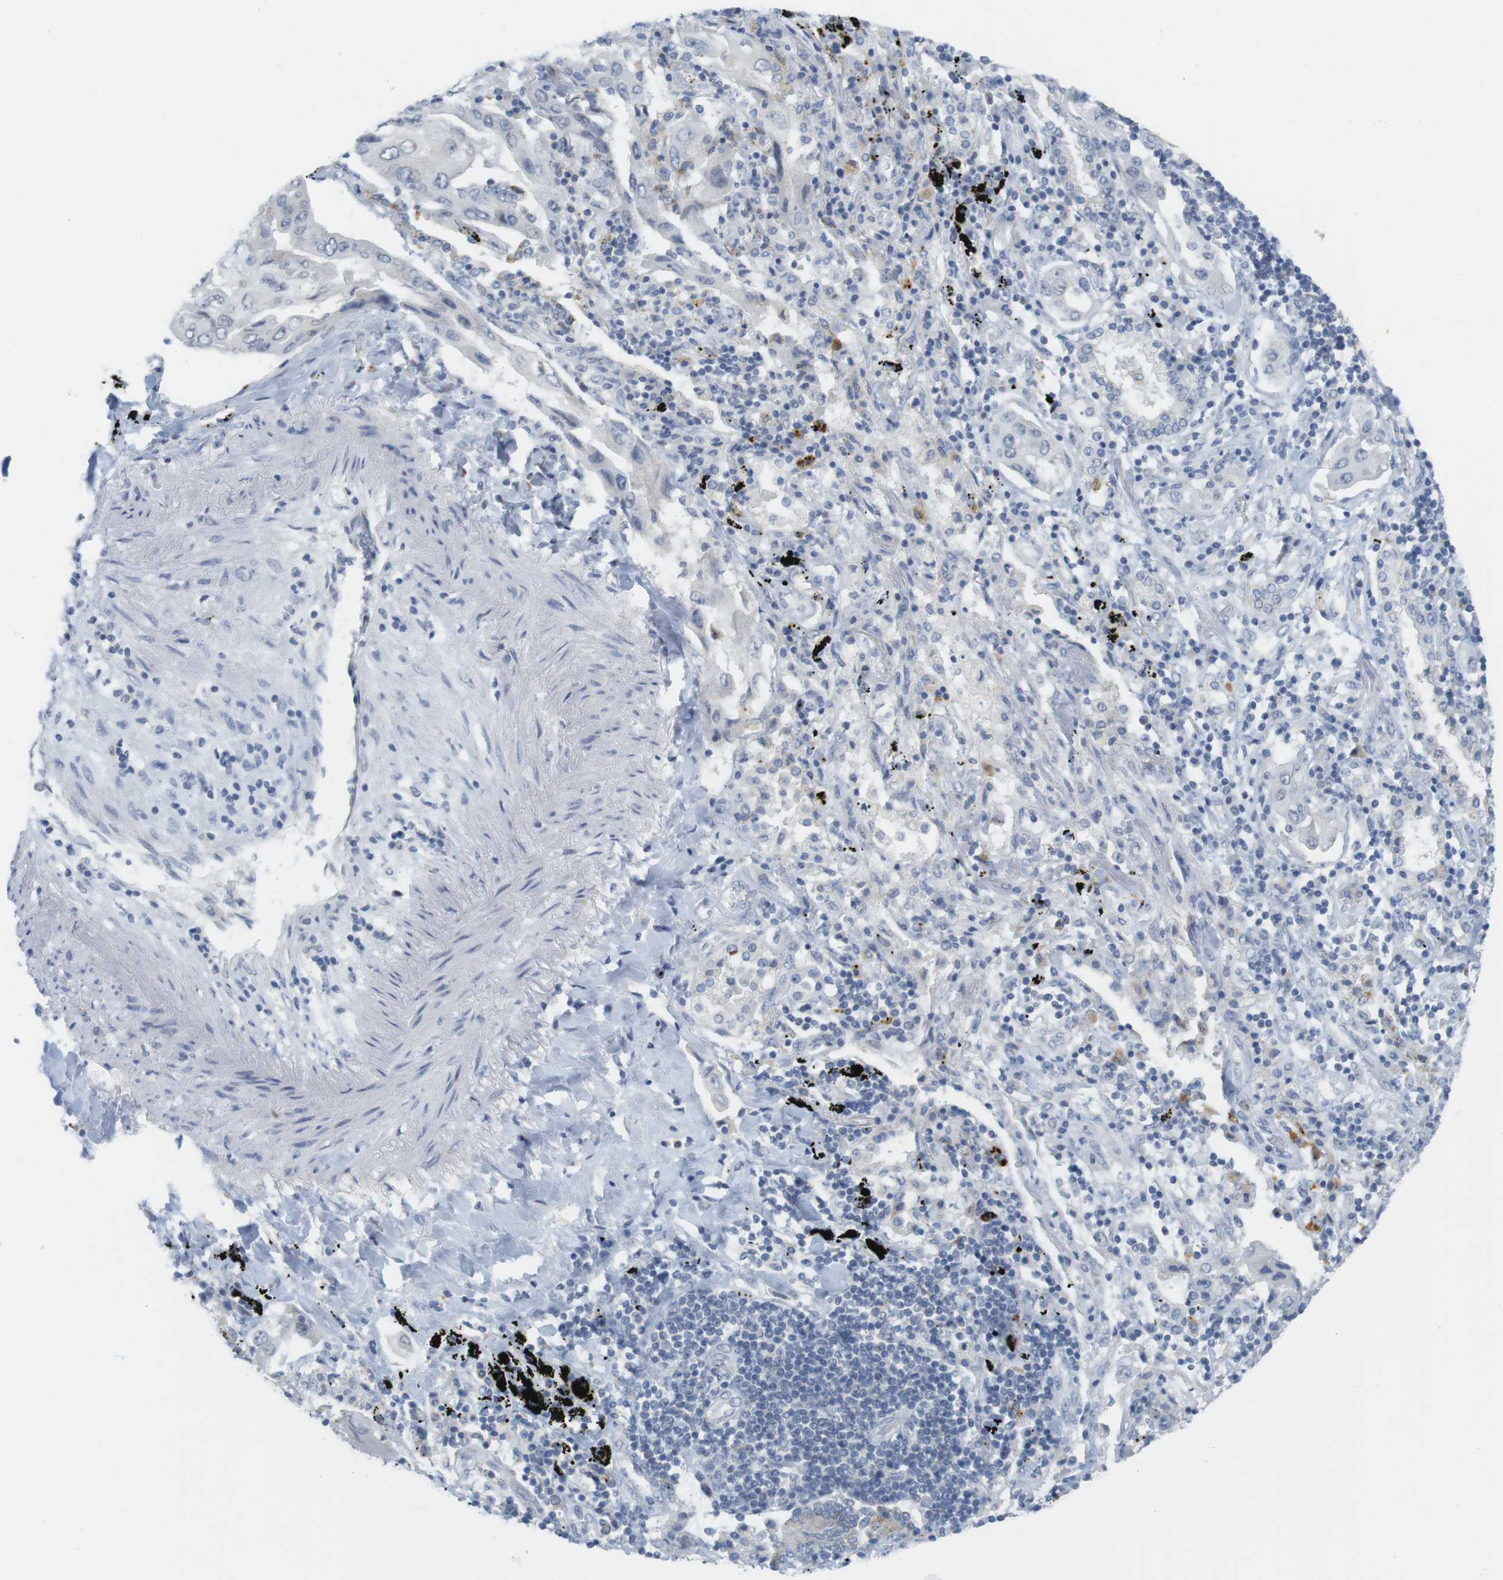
{"staining": {"intensity": "negative", "quantity": "none", "location": "none"}, "tissue": "lung cancer", "cell_type": "Tumor cells", "image_type": "cancer", "snomed": [{"axis": "morphology", "description": "Adenocarcinoma, NOS"}, {"axis": "topography", "description": "Lung"}], "caption": "IHC of lung adenocarcinoma displays no expression in tumor cells.", "gene": "YIPF1", "patient": {"sex": "female", "age": 65}}